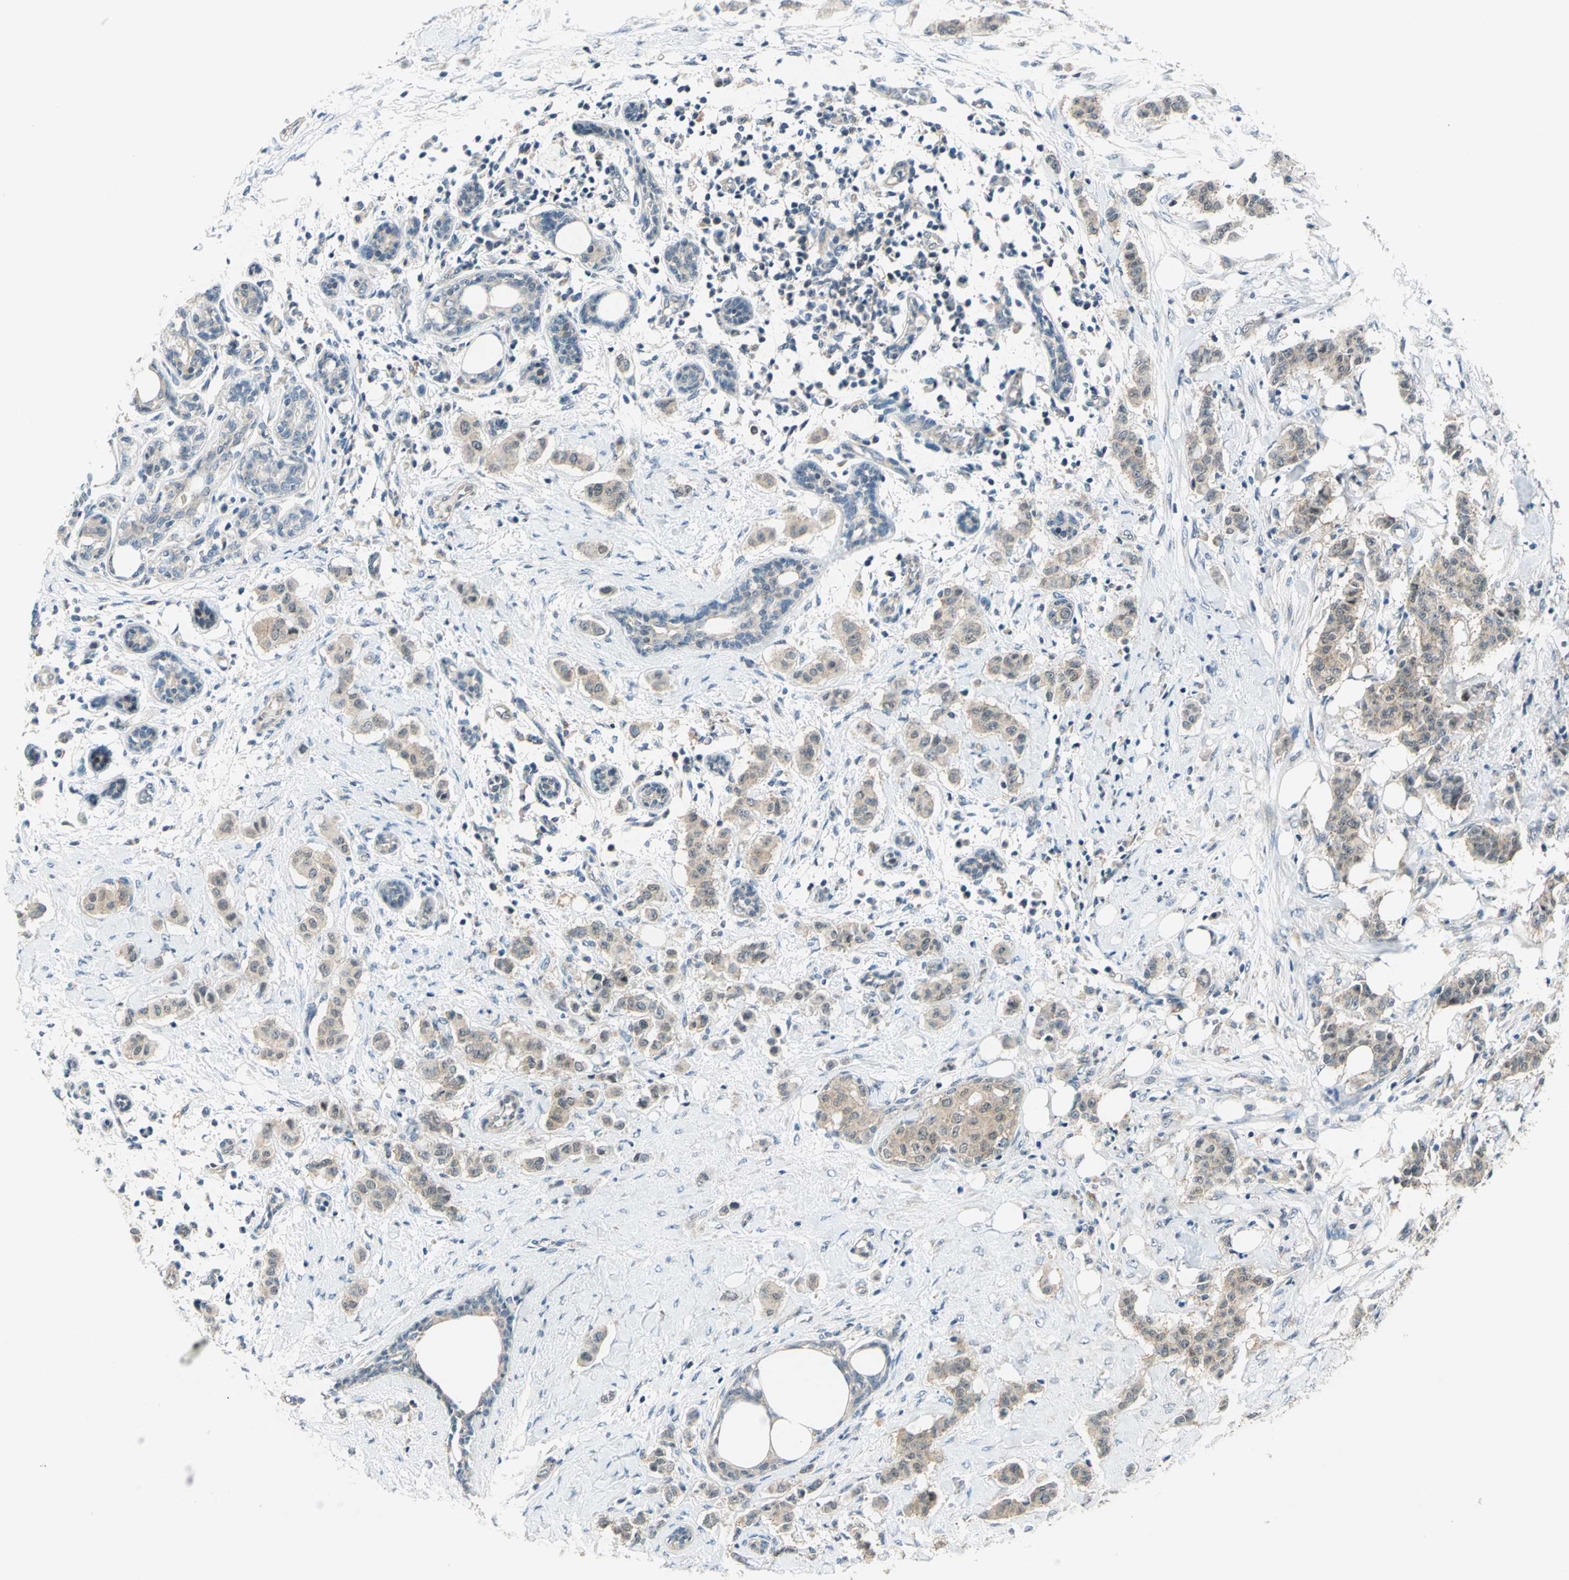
{"staining": {"intensity": "weak", "quantity": ">75%", "location": "cytoplasmic/membranous"}, "tissue": "breast cancer", "cell_type": "Tumor cells", "image_type": "cancer", "snomed": [{"axis": "morphology", "description": "Duct carcinoma"}, {"axis": "topography", "description": "Breast"}], "caption": "Immunohistochemical staining of human invasive ductal carcinoma (breast) reveals low levels of weak cytoplasmic/membranous staining in about >75% of tumor cells.", "gene": "PIN1", "patient": {"sex": "female", "age": 40}}